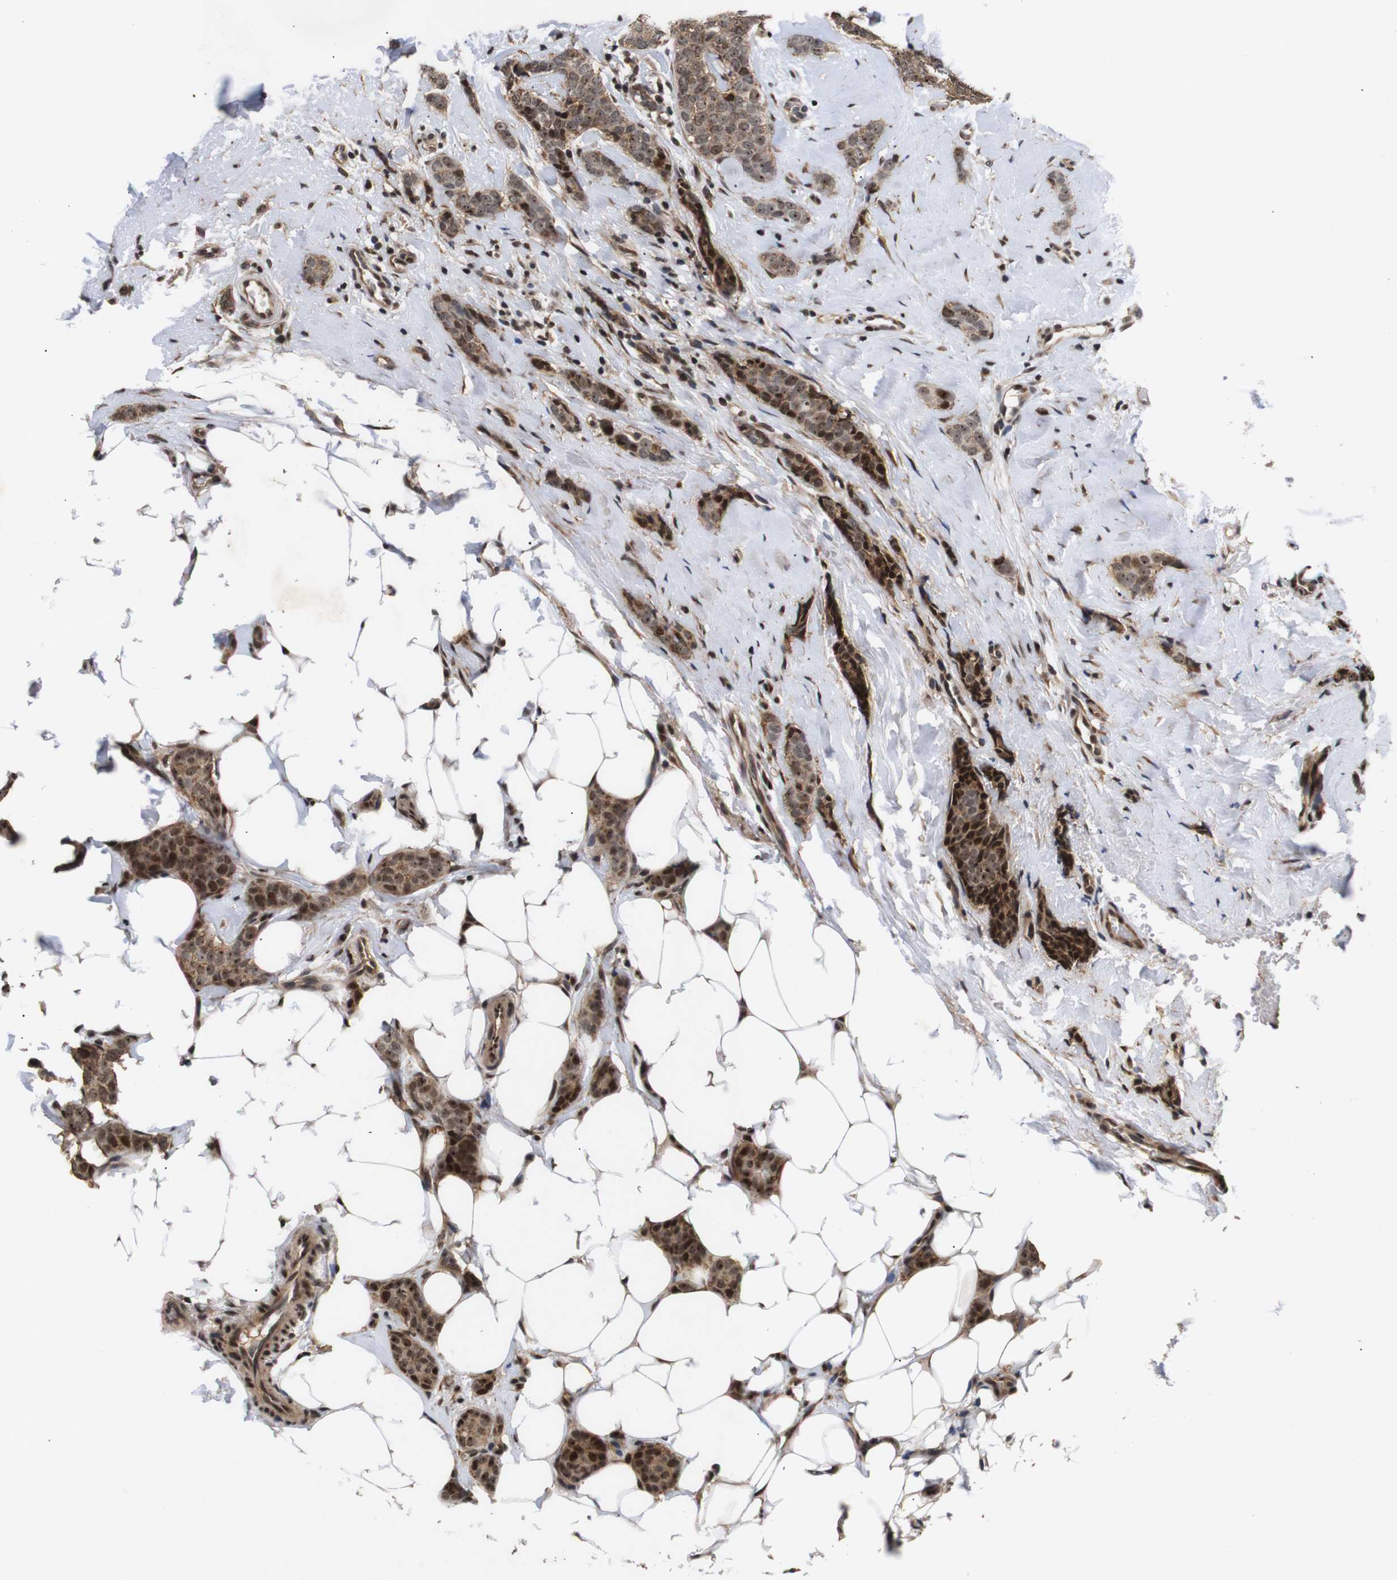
{"staining": {"intensity": "moderate", "quantity": ">75%", "location": "cytoplasmic/membranous,nuclear"}, "tissue": "breast cancer", "cell_type": "Tumor cells", "image_type": "cancer", "snomed": [{"axis": "morphology", "description": "Lobular carcinoma"}, {"axis": "topography", "description": "Skin"}, {"axis": "topography", "description": "Breast"}], "caption": "Breast cancer stained with a brown dye reveals moderate cytoplasmic/membranous and nuclear positive expression in about >75% of tumor cells.", "gene": "KIF23", "patient": {"sex": "female", "age": 46}}